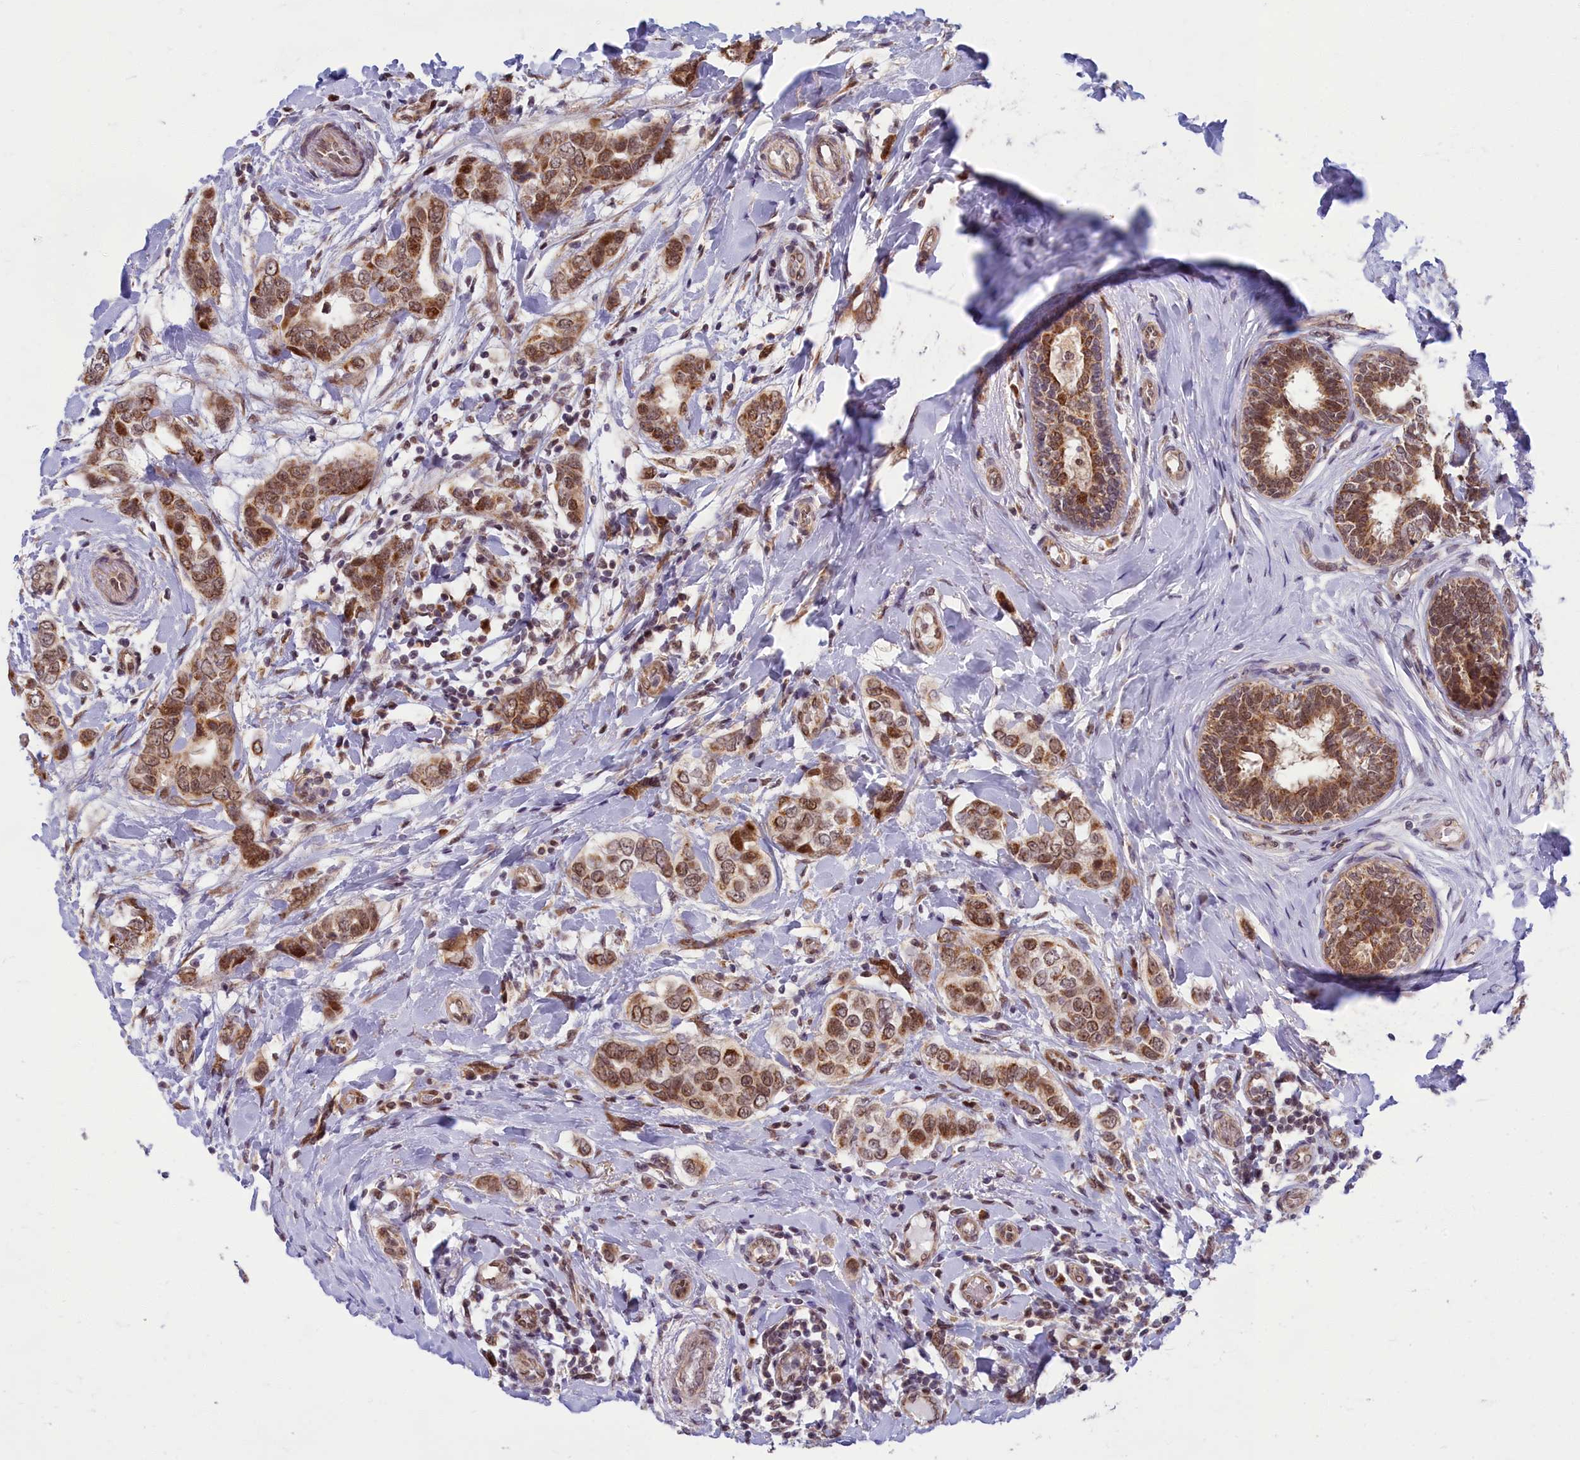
{"staining": {"intensity": "moderate", "quantity": ">75%", "location": "cytoplasmic/membranous,nuclear"}, "tissue": "breast cancer", "cell_type": "Tumor cells", "image_type": "cancer", "snomed": [{"axis": "morphology", "description": "Lobular carcinoma"}, {"axis": "topography", "description": "Breast"}], "caption": "A brown stain shows moderate cytoplasmic/membranous and nuclear positivity of a protein in breast lobular carcinoma tumor cells.", "gene": "EARS2", "patient": {"sex": "female", "age": 51}}